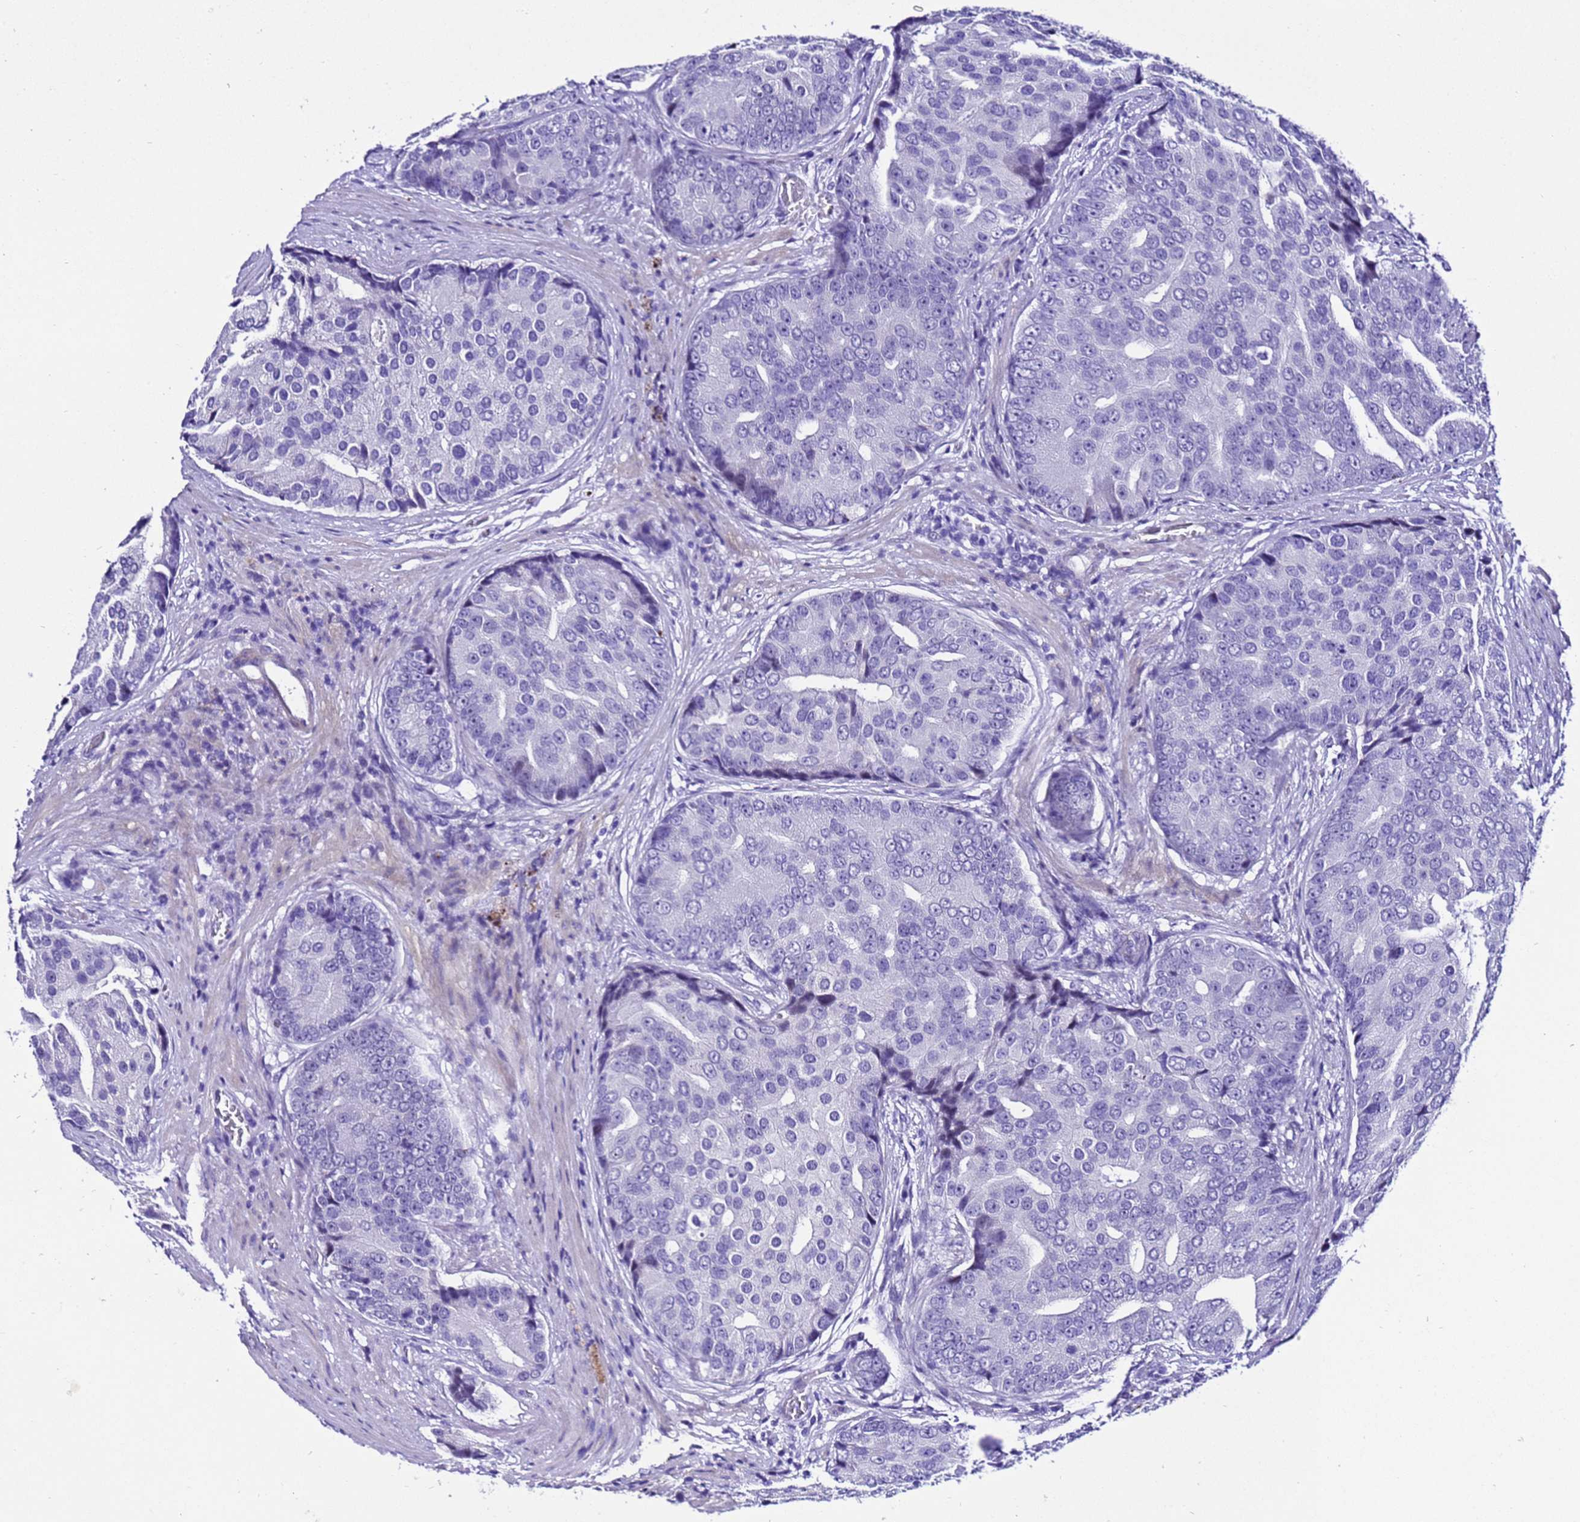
{"staining": {"intensity": "negative", "quantity": "none", "location": "none"}, "tissue": "prostate cancer", "cell_type": "Tumor cells", "image_type": "cancer", "snomed": [{"axis": "morphology", "description": "Adenocarcinoma, High grade"}, {"axis": "topography", "description": "Prostate"}], "caption": "Tumor cells show no significant expression in prostate cancer.", "gene": "ZNF417", "patient": {"sex": "male", "age": 62}}